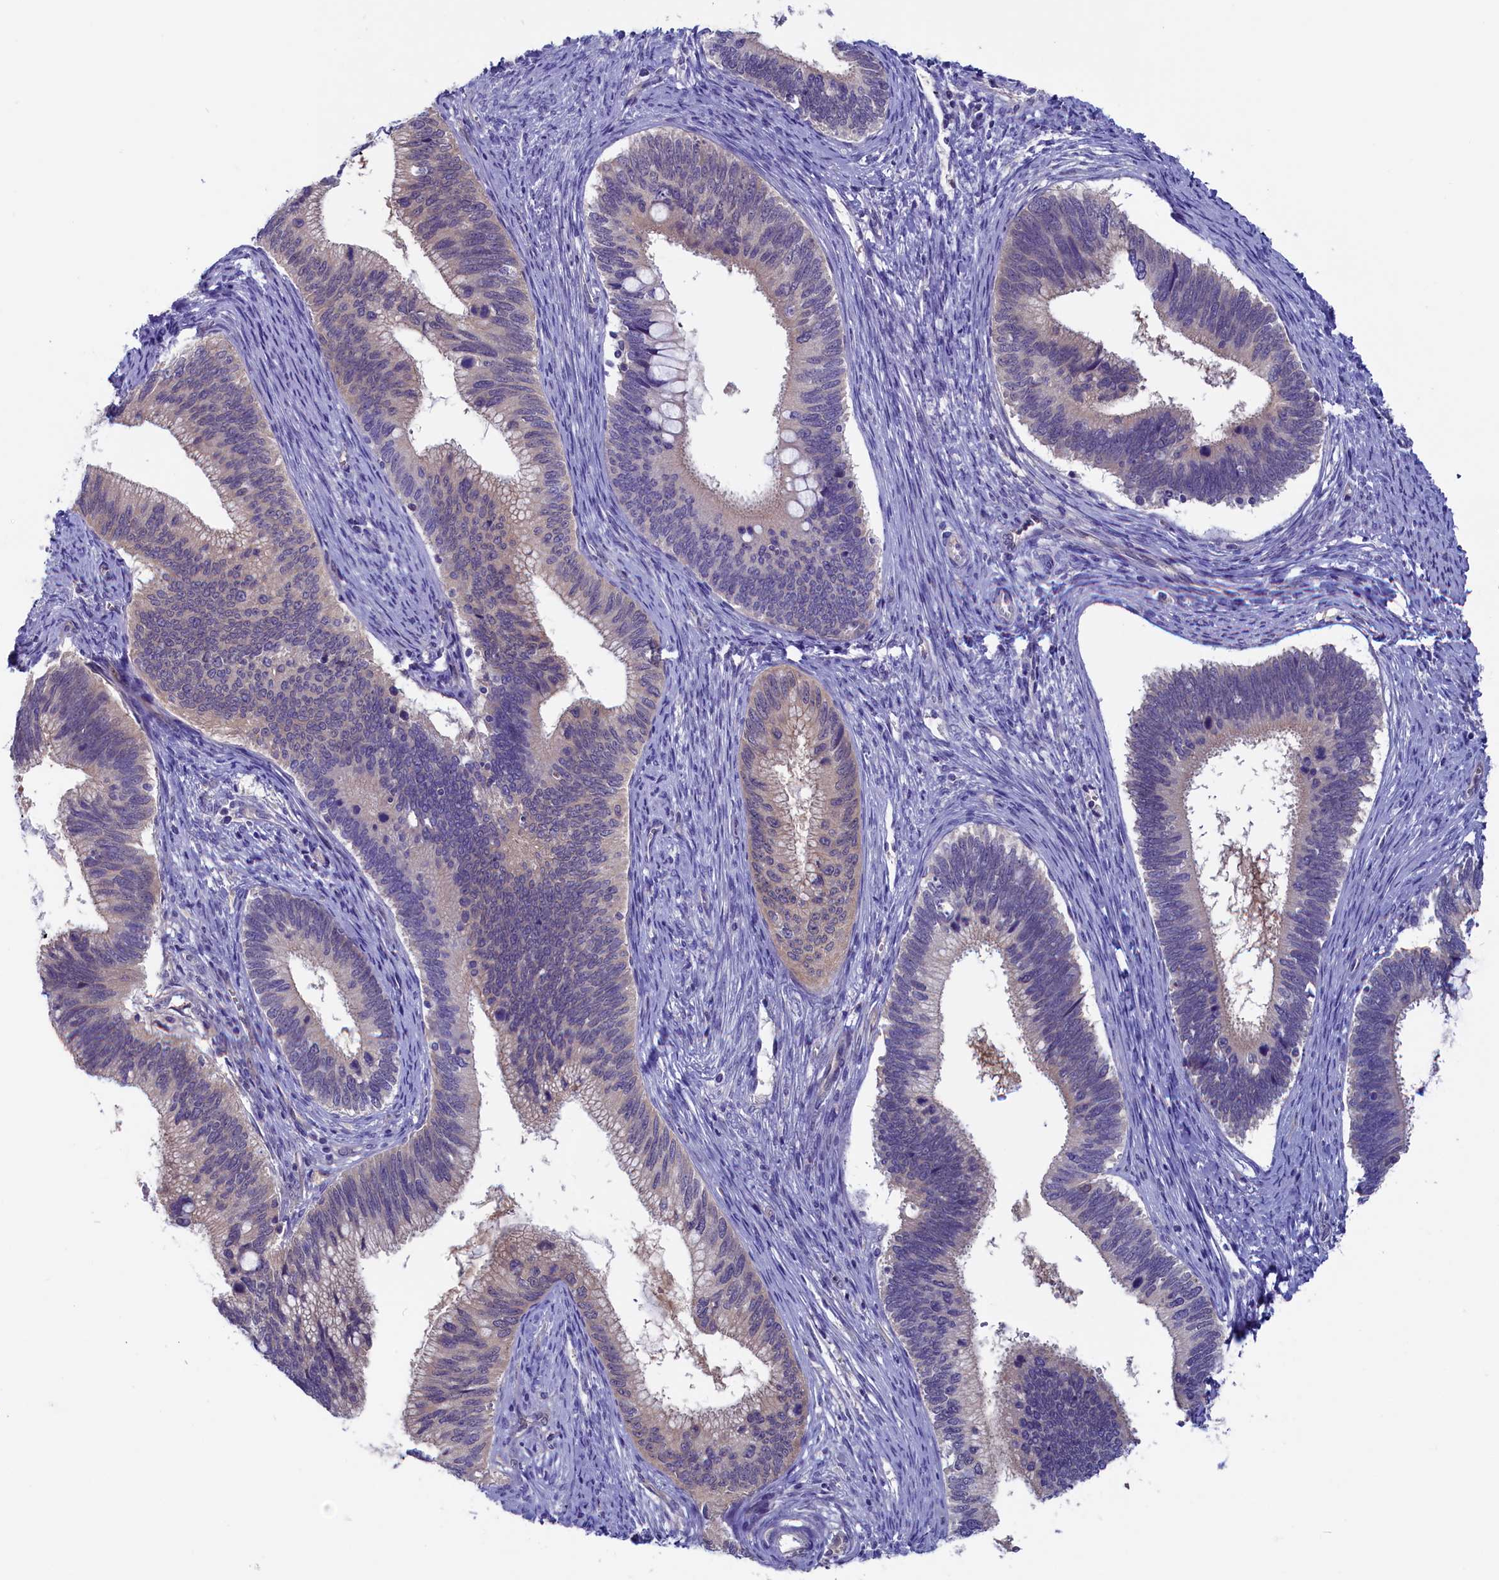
{"staining": {"intensity": "weak", "quantity": "<25%", "location": "cytoplasmic/membranous"}, "tissue": "cervical cancer", "cell_type": "Tumor cells", "image_type": "cancer", "snomed": [{"axis": "morphology", "description": "Adenocarcinoma, NOS"}, {"axis": "topography", "description": "Cervix"}], "caption": "DAB immunohistochemical staining of cervical adenocarcinoma exhibits no significant positivity in tumor cells. (Brightfield microscopy of DAB (3,3'-diaminobenzidine) immunohistochemistry at high magnification).", "gene": "CIAPIN1", "patient": {"sex": "female", "age": 42}}